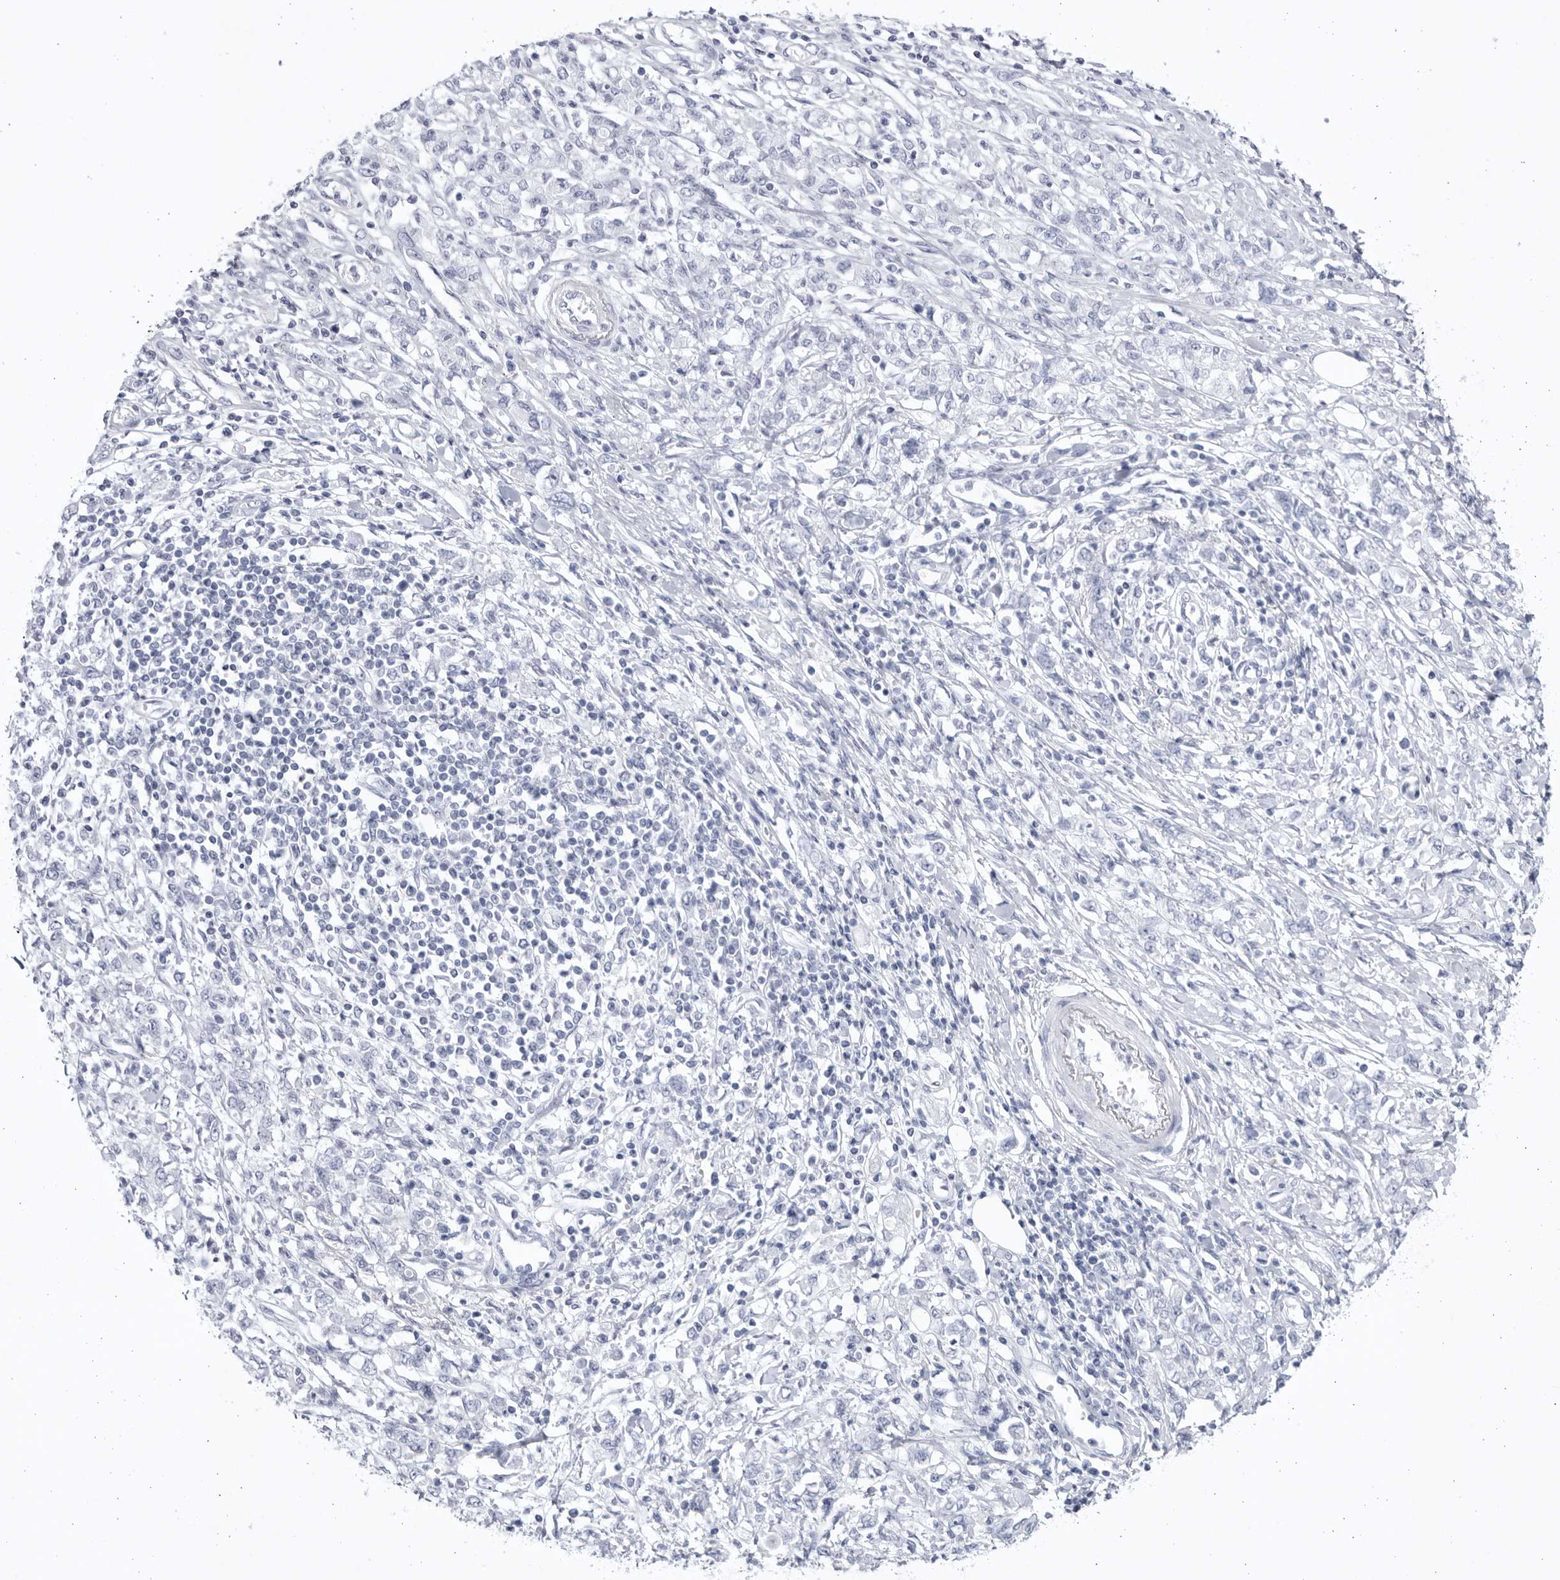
{"staining": {"intensity": "negative", "quantity": "none", "location": "none"}, "tissue": "stomach cancer", "cell_type": "Tumor cells", "image_type": "cancer", "snomed": [{"axis": "morphology", "description": "Adenocarcinoma, NOS"}, {"axis": "topography", "description": "Stomach"}], "caption": "IHC micrograph of human stomach cancer stained for a protein (brown), which shows no positivity in tumor cells.", "gene": "CCDC181", "patient": {"sex": "female", "age": 76}}